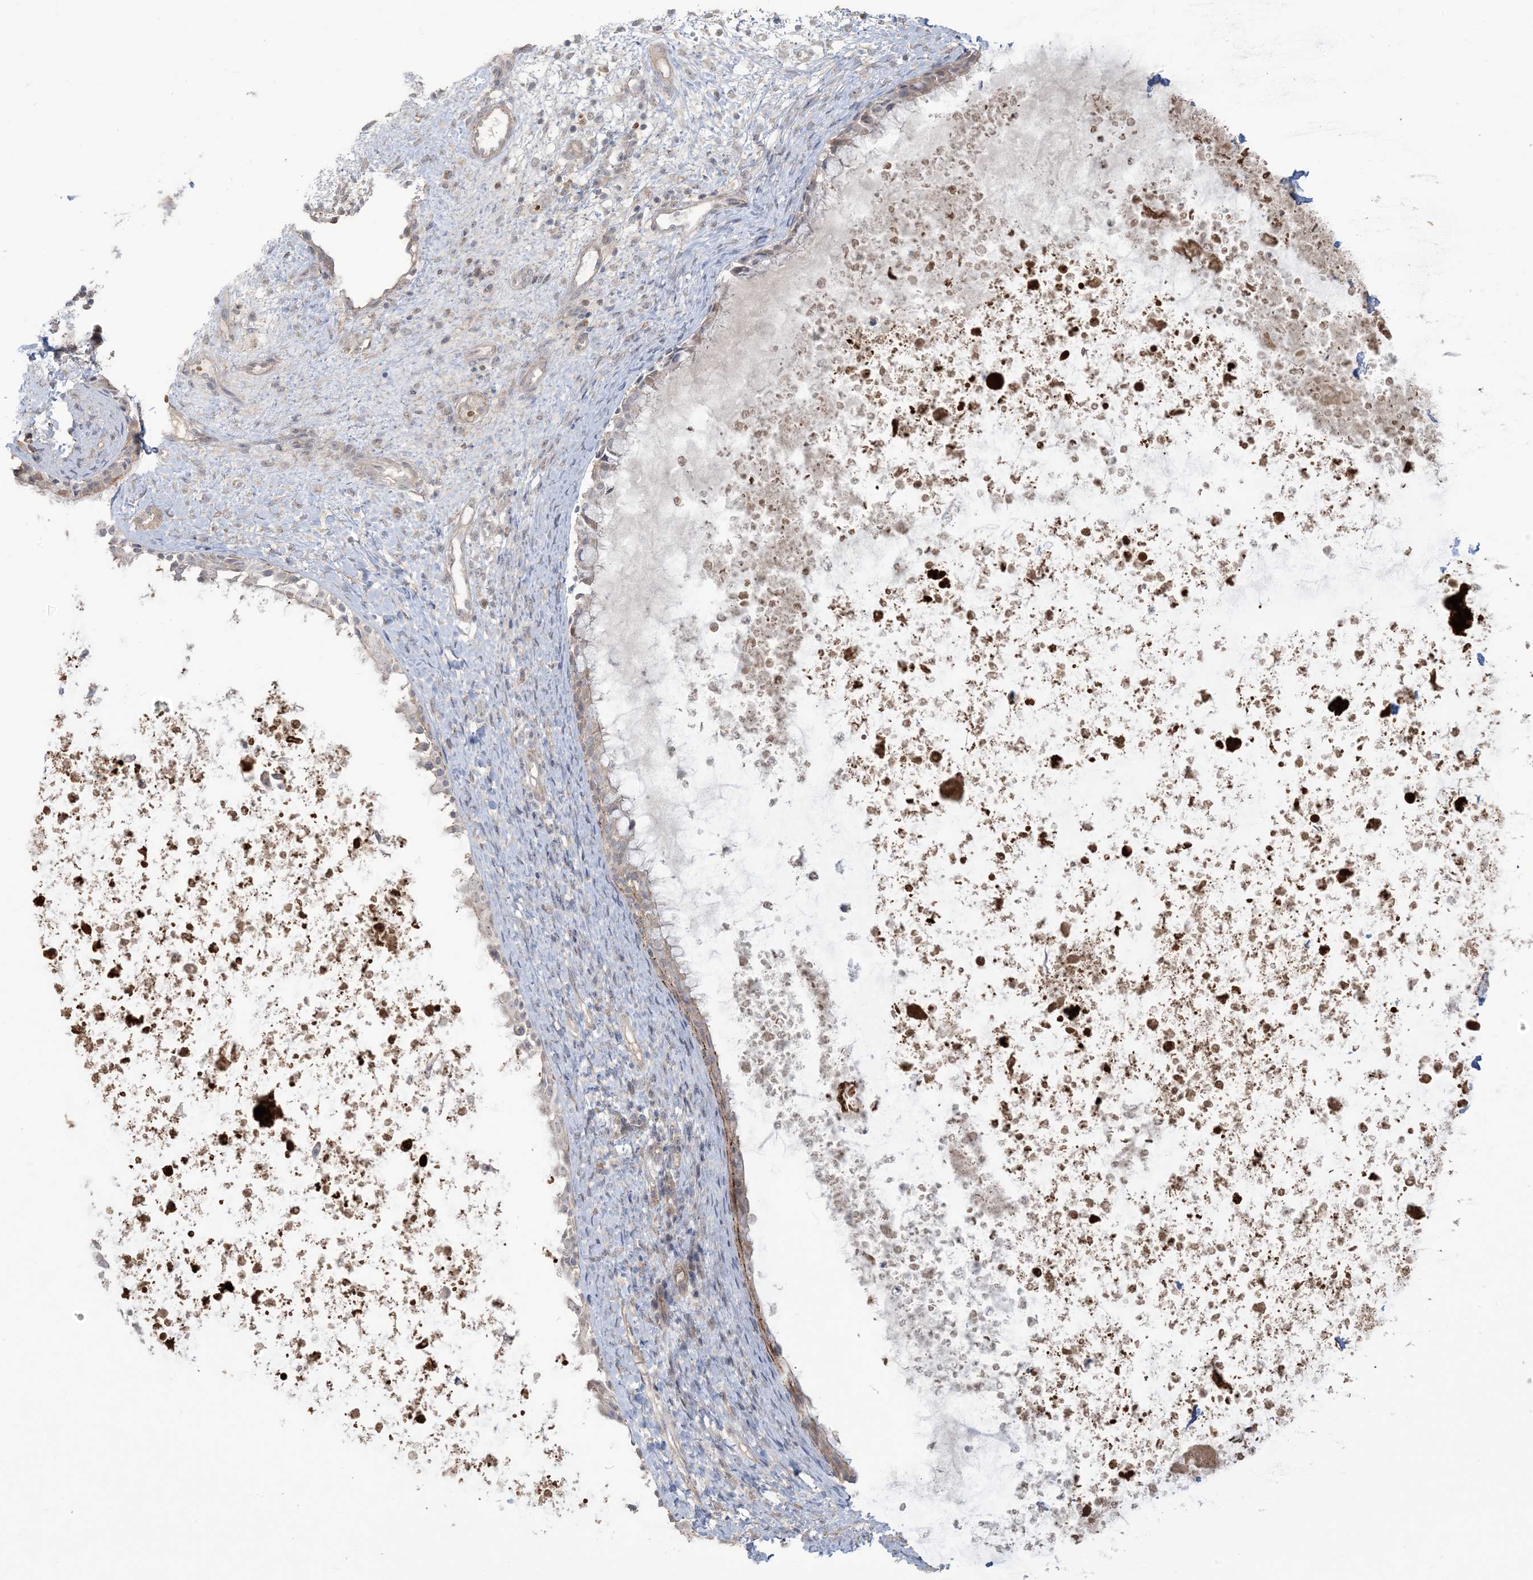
{"staining": {"intensity": "negative", "quantity": "none", "location": "none"}, "tissue": "nasopharynx", "cell_type": "Respiratory epithelial cells", "image_type": "normal", "snomed": [{"axis": "morphology", "description": "Normal tissue, NOS"}, {"axis": "topography", "description": "Nasopharynx"}], "caption": "Immunohistochemistry of benign human nasopharynx displays no positivity in respiratory epithelial cells.", "gene": "KLHL18", "patient": {"sex": "male", "age": 22}}